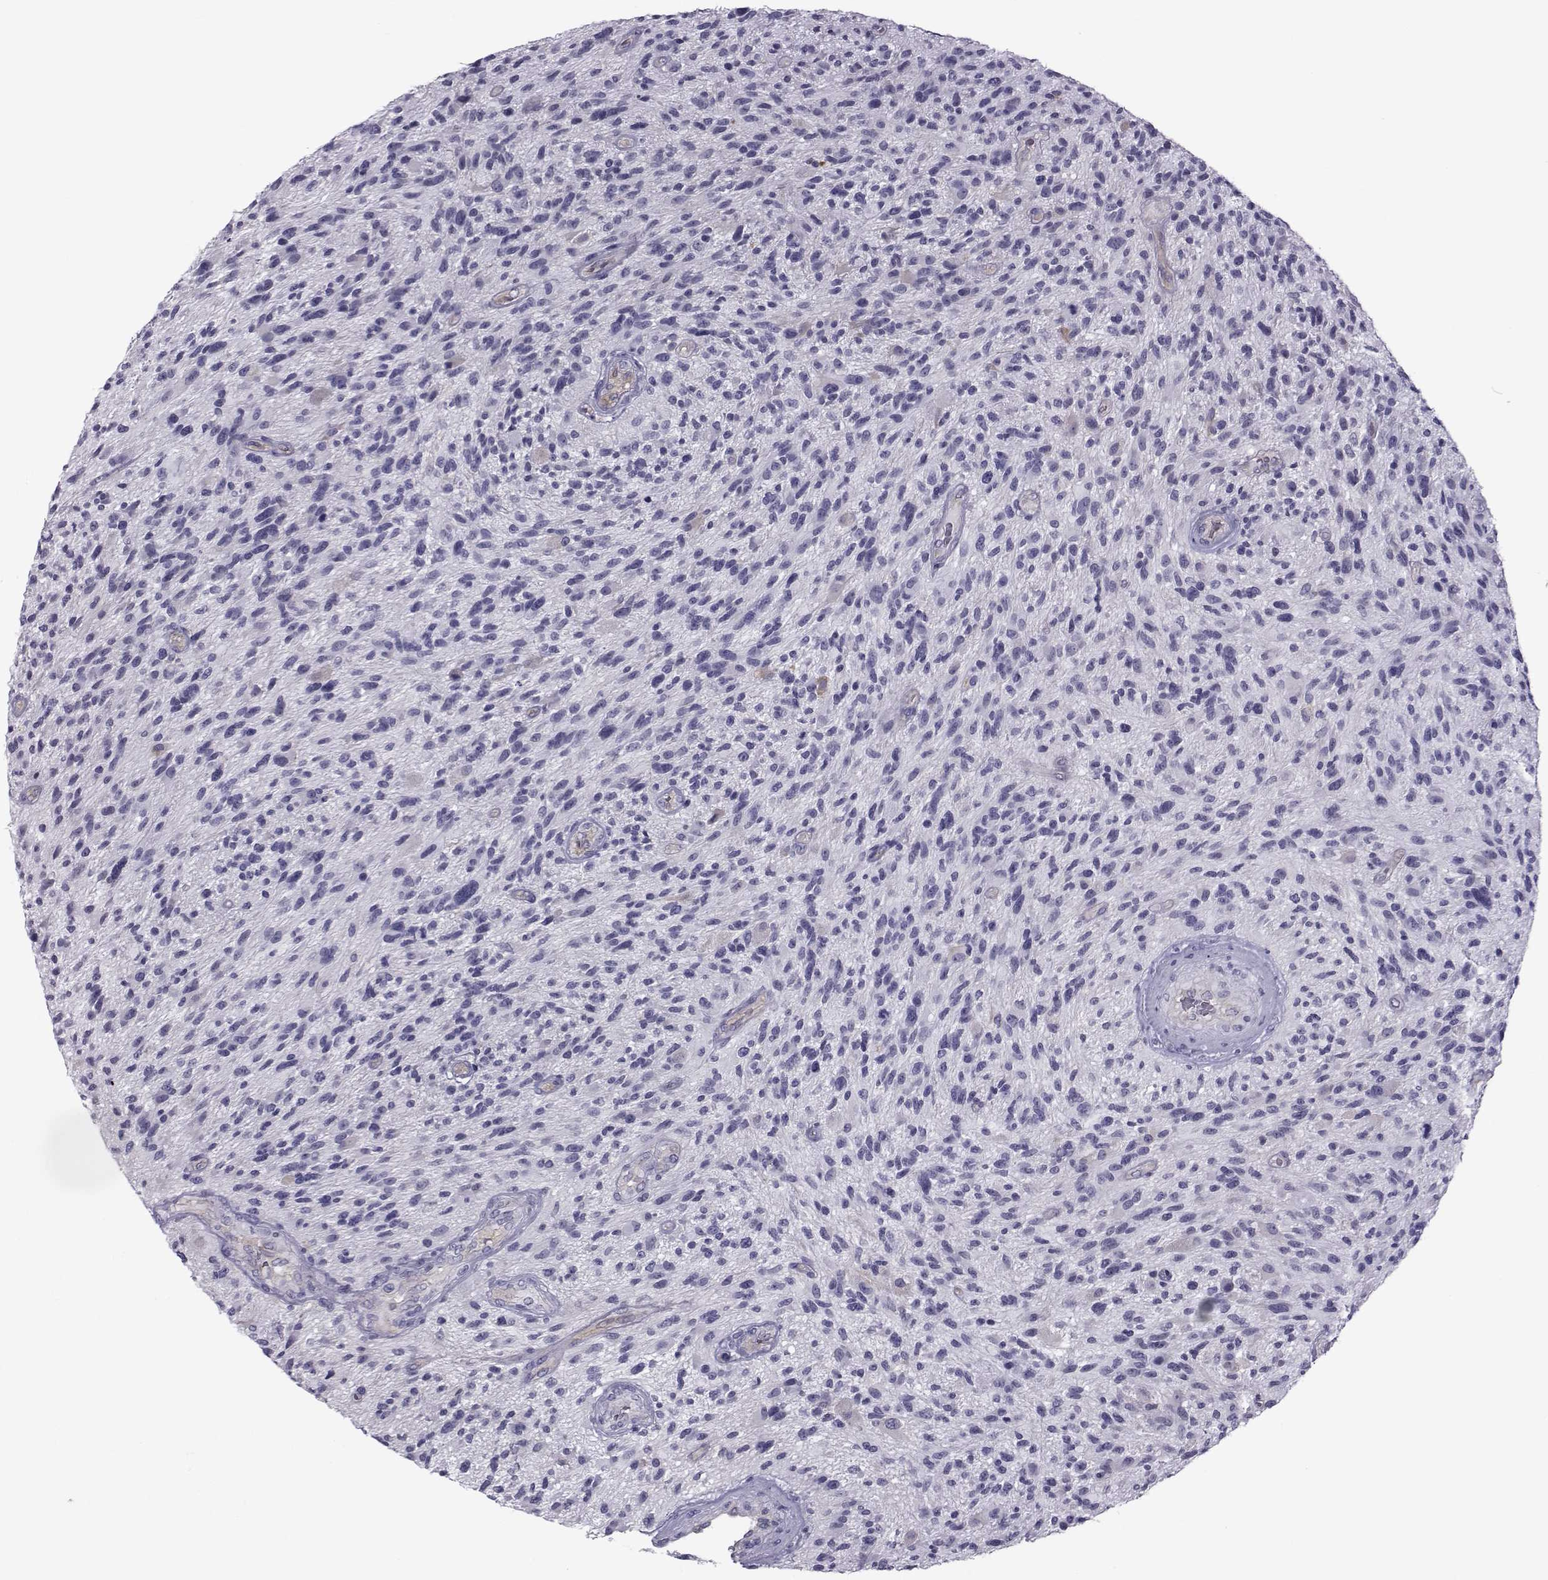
{"staining": {"intensity": "negative", "quantity": "none", "location": "none"}, "tissue": "glioma", "cell_type": "Tumor cells", "image_type": "cancer", "snomed": [{"axis": "morphology", "description": "Glioma, malignant, High grade"}, {"axis": "topography", "description": "Brain"}], "caption": "Tumor cells are negative for protein expression in human glioma. (DAB (3,3'-diaminobenzidine) immunohistochemistry, high magnification).", "gene": "COL22A1", "patient": {"sex": "male", "age": 47}}